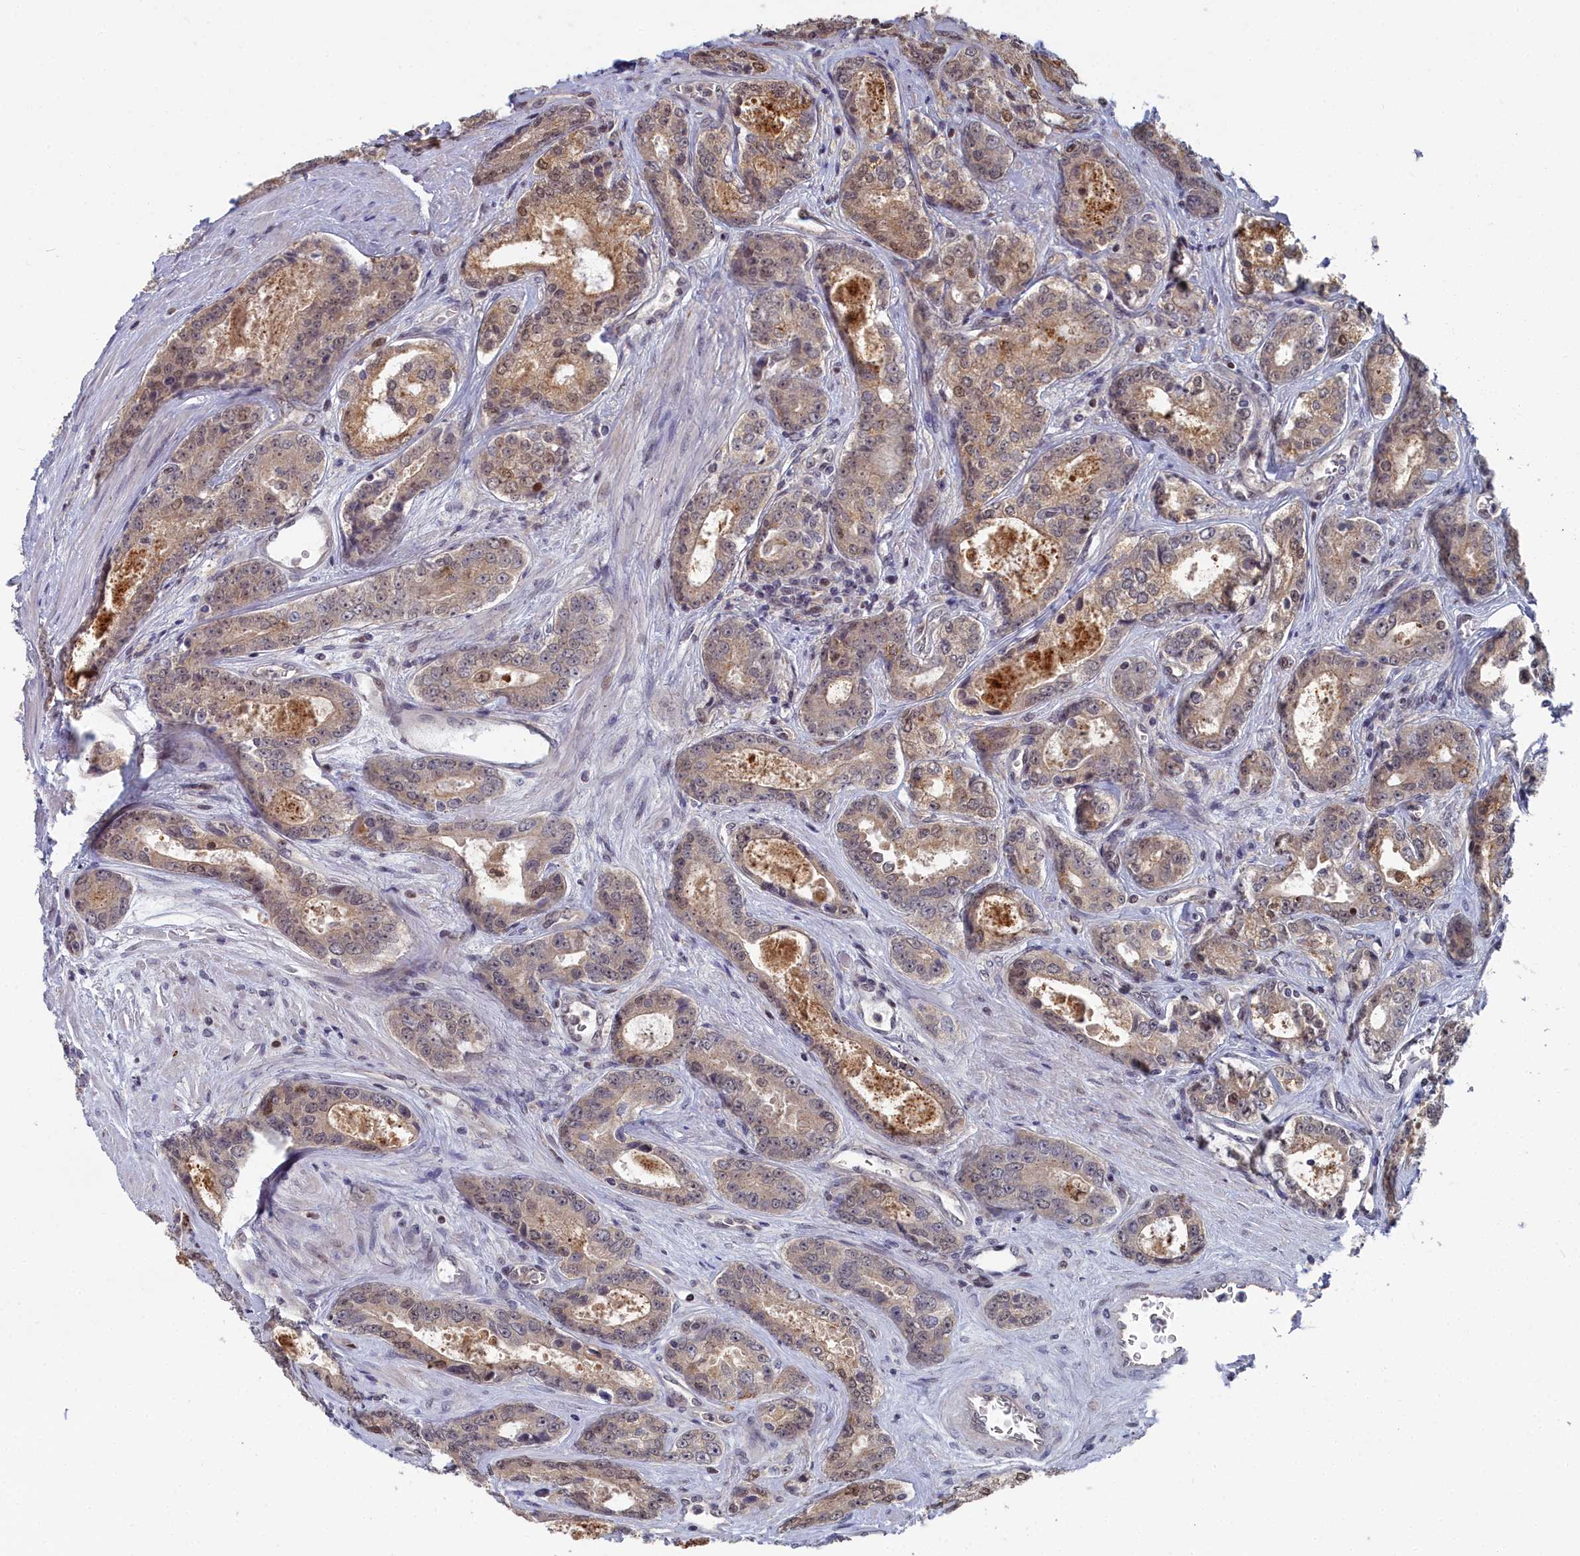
{"staining": {"intensity": "weak", "quantity": "25%-75%", "location": "cytoplasmic/membranous,nuclear"}, "tissue": "prostate cancer", "cell_type": "Tumor cells", "image_type": "cancer", "snomed": [{"axis": "morphology", "description": "Adenocarcinoma, Low grade"}, {"axis": "topography", "description": "Prostate"}], "caption": "This histopathology image reveals immunohistochemistry (IHC) staining of human prostate adenocarcinoma (low-grade), with low weak cytoplasmic/membranous and nuclear positivity in approximately 25%-75% of tumor cells.", "gene": "RPS27A", "patient": {"sex": "male", "age": 68}}